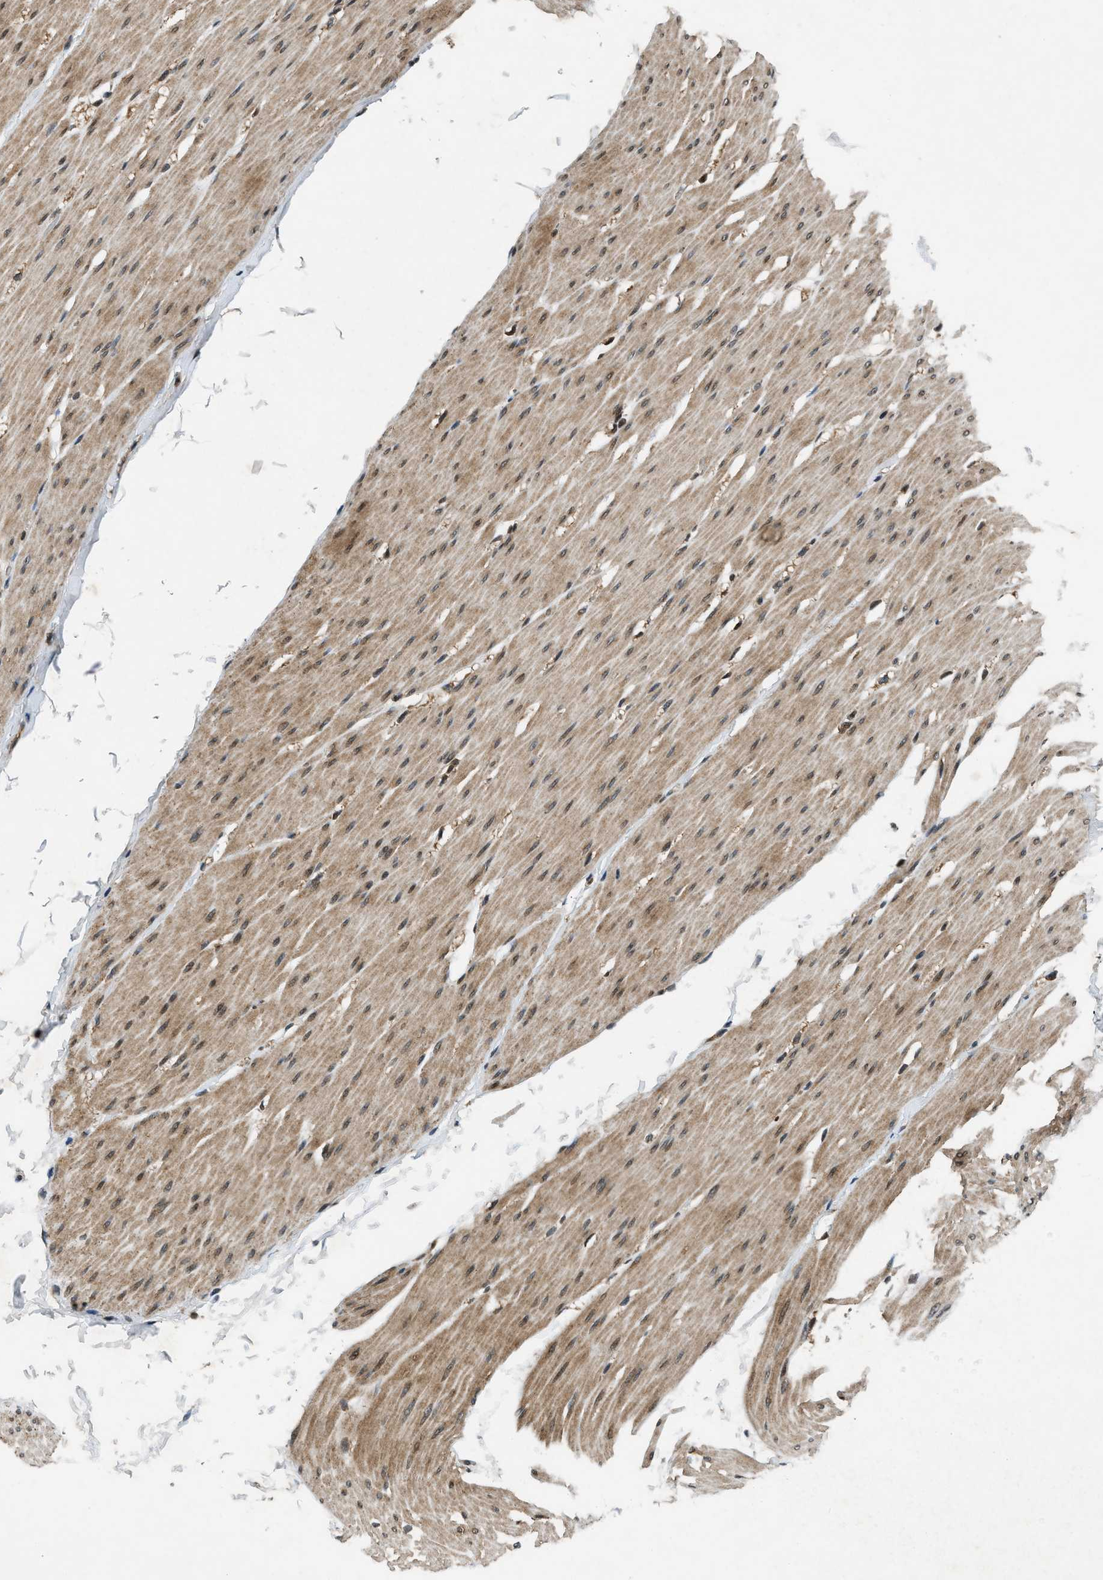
{"staining": {"intensity": "moderate", "quantity": "25%-75%", "location": "cytoplasmic/membranous"}, "tissue": "smooth muscle", "cell_type": "Smooth muscle cells", "image_type": "normal", "snomed": [{"axis": "morphology", "description": "Normal tissue, NOS"}, {"axis": "topography", "description": "Smooth muscle"}, {"axis": "topography", "description": "Colon"}], "caption": "A brown stain highlights moderate cytoplasmic/membranous expression of a protein in smooth muscle cells of unremarkable human smooth muscle. (DAB IHC, brown staining for protein, blue staining for nuclei).", "gene": "RPS6KB1", "patient": {"sex": "male", "age": 67}}